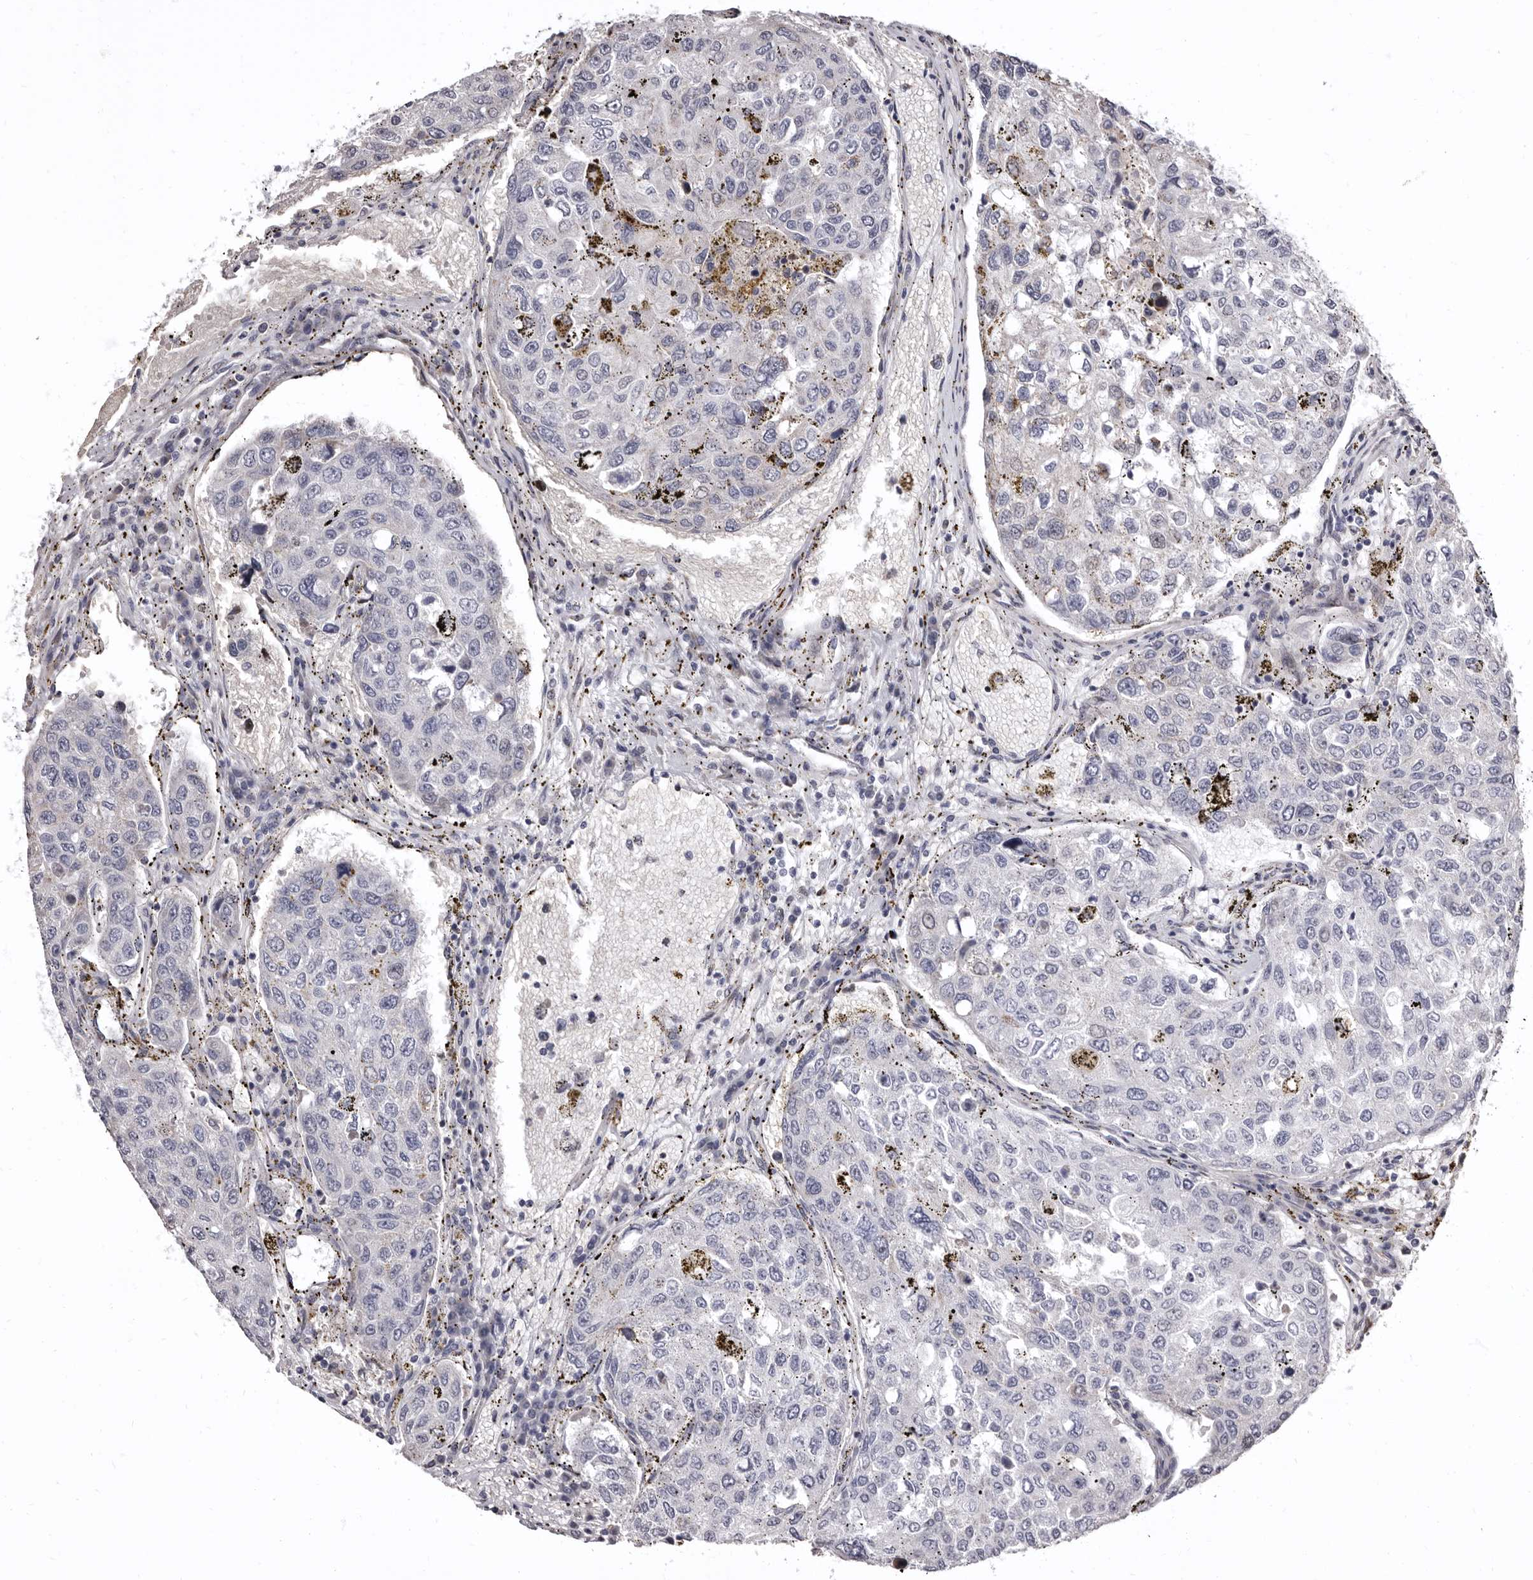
{"staining": {"intensity": "negative", "quantity": "none", "location": "none"}, "tissue": "urothelial cancer", "cell_type": "Tumor cells", "image_type": "cancer", "snomed": [{"axis": "morphology", "description": "Urothelial carcinoma, High grade"}, {"axis": "topography", "description": "Lymph node"}, {"axis": "topography", "description": "Urinary bladder"}], "caption": "Immunohistochemistry (IHC) histopathology image of neoplastic tissue: urothelial carcinoma (high-grade) stained with DAB demonstrates no significant protein staining in tumor cells.", "gene": "AIDA", "patient": {"sex": "male", "age": 51}}